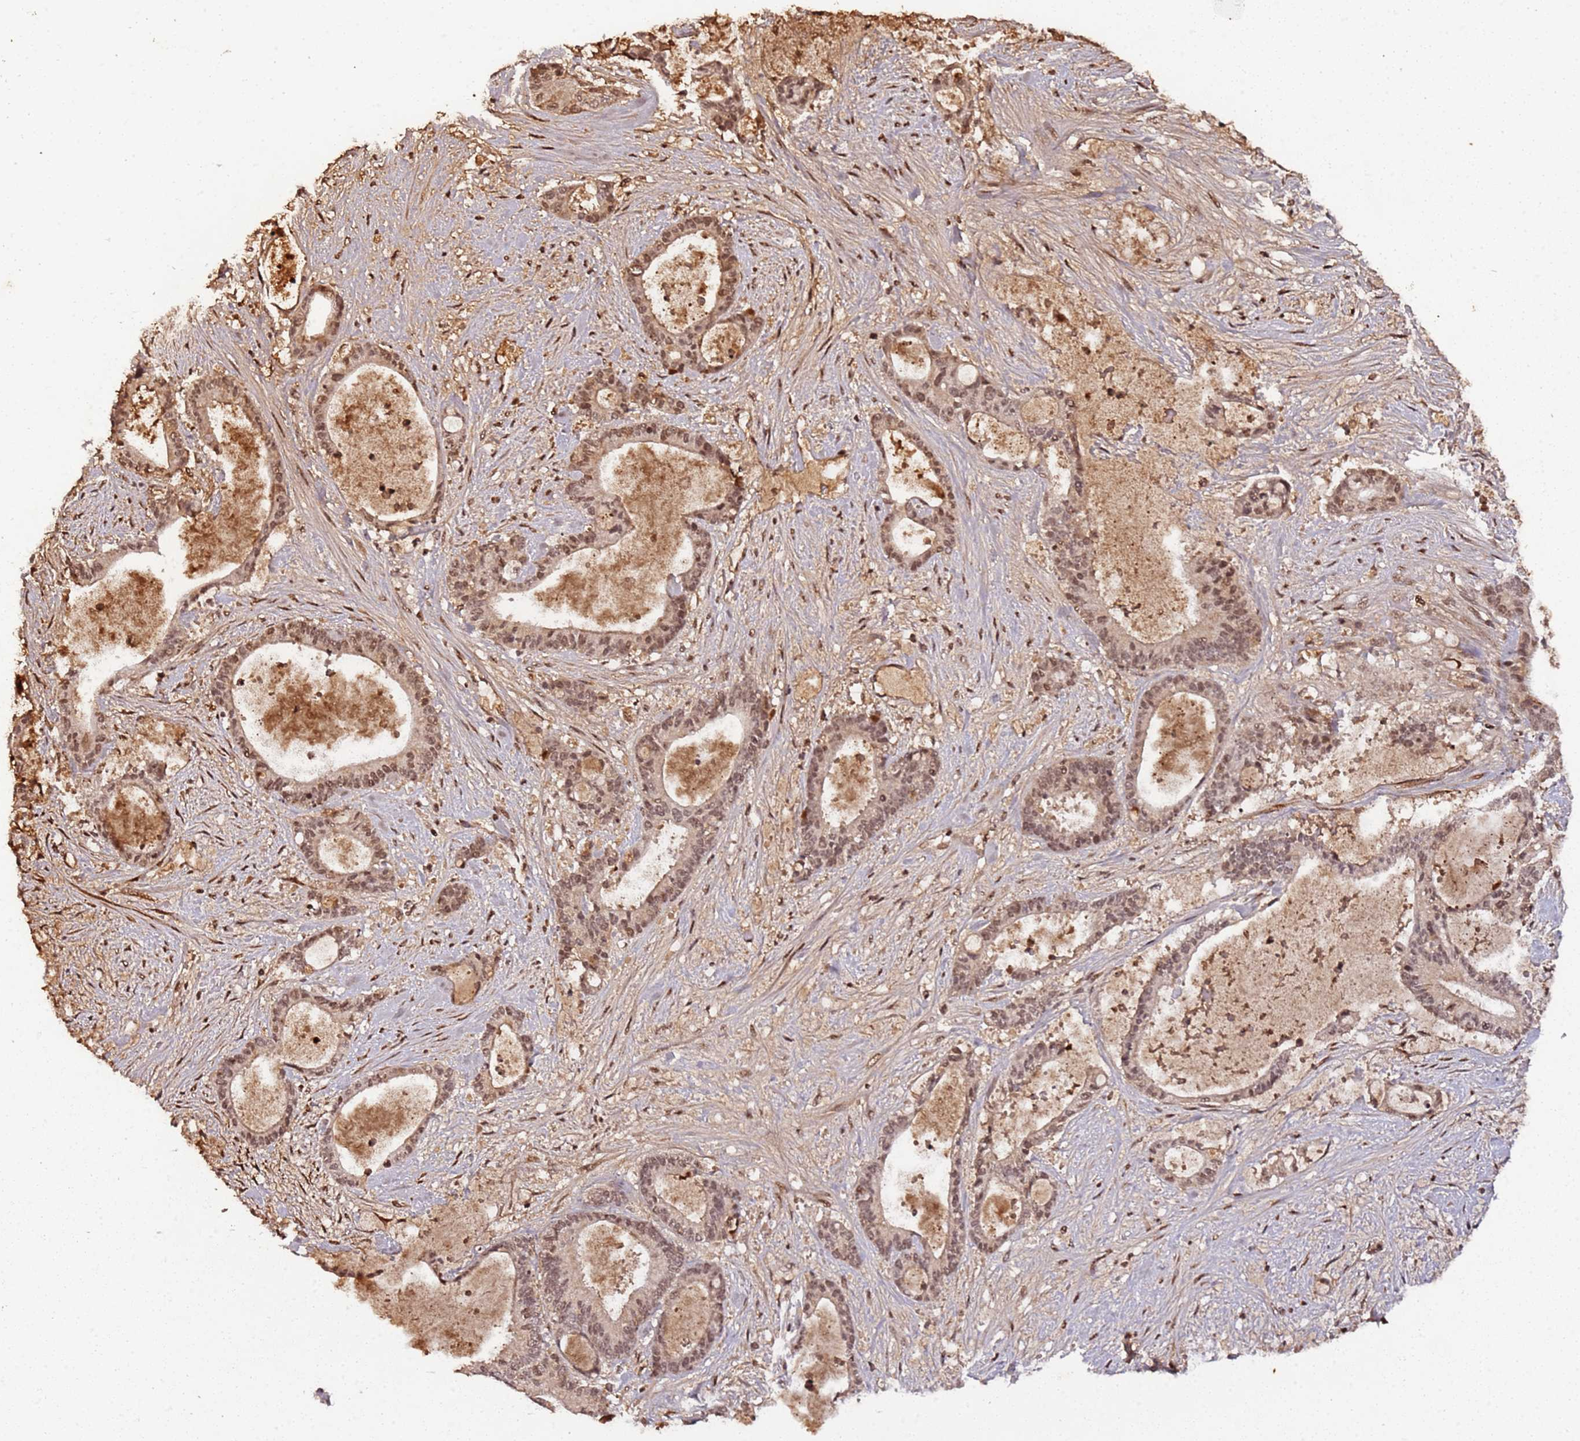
{"staining": {"intensity": "moderate", "quantity": ">75%", "location": "nuclear"}, "tissue": "liver cancer", "cell_type": "Tumor cells", "image_type": "cancer", "snomed": [{"axis": "morphology", "description": "Normal tissue, NOS"}, {"axis": "morphology", "description": "Cholangiocarcinoma"}, {"axis": "topography", "description": "Liver"}, {"axis": "topography", "description": "Peripheral nerve tissue"}], "caption": "The photomicrograph reveals a brown stain indicating the presence of a protein in the nuclear of tumor cells in liver cancer (cholangiocarcinoma).", "gene": "COL1A2", "patient": {"sex": "female", "age": 73}}